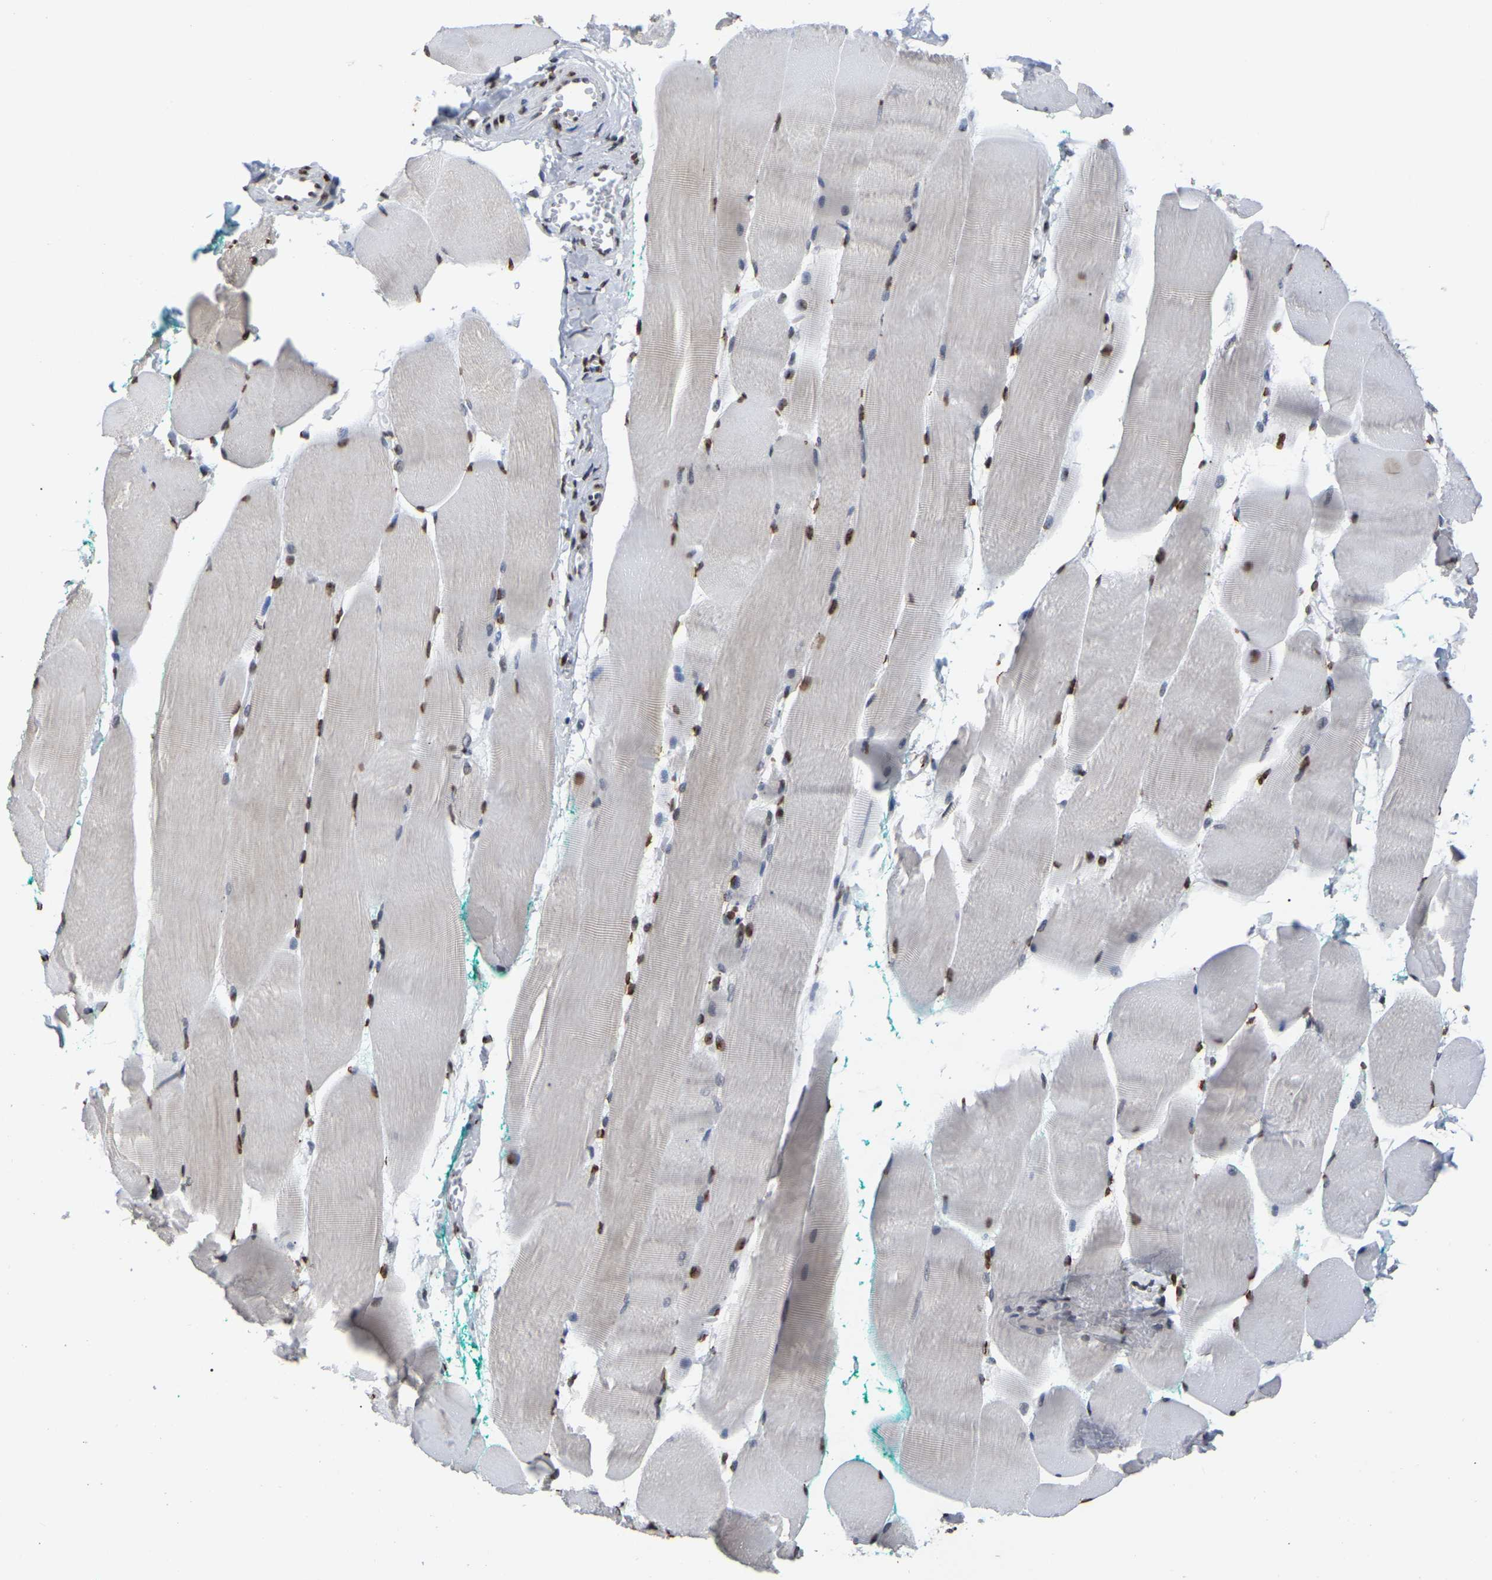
{"staining": {"intensity": "moderate", "quantity": "25%-75%", "location": "nuclear"}, "tissue": "skeletal muscle", "cell_type": "Myocytes", "image_type": "normal", "snomed": [{"axis": "morphology", "description": "Normal tissue, NOS"}, {"axis": "morphology", "description": "Squamous cell carcinoma, NOS"}, {"axis": "topography", "description": "Skeletal muscle"}], "caption": "Skeletal muscle stained with IHC exhibits moderate nuclear positivity in approximately 25%-75% of myocytes.", "gene": "RBL2", "patient": {"sex": "male", "age": 51}}